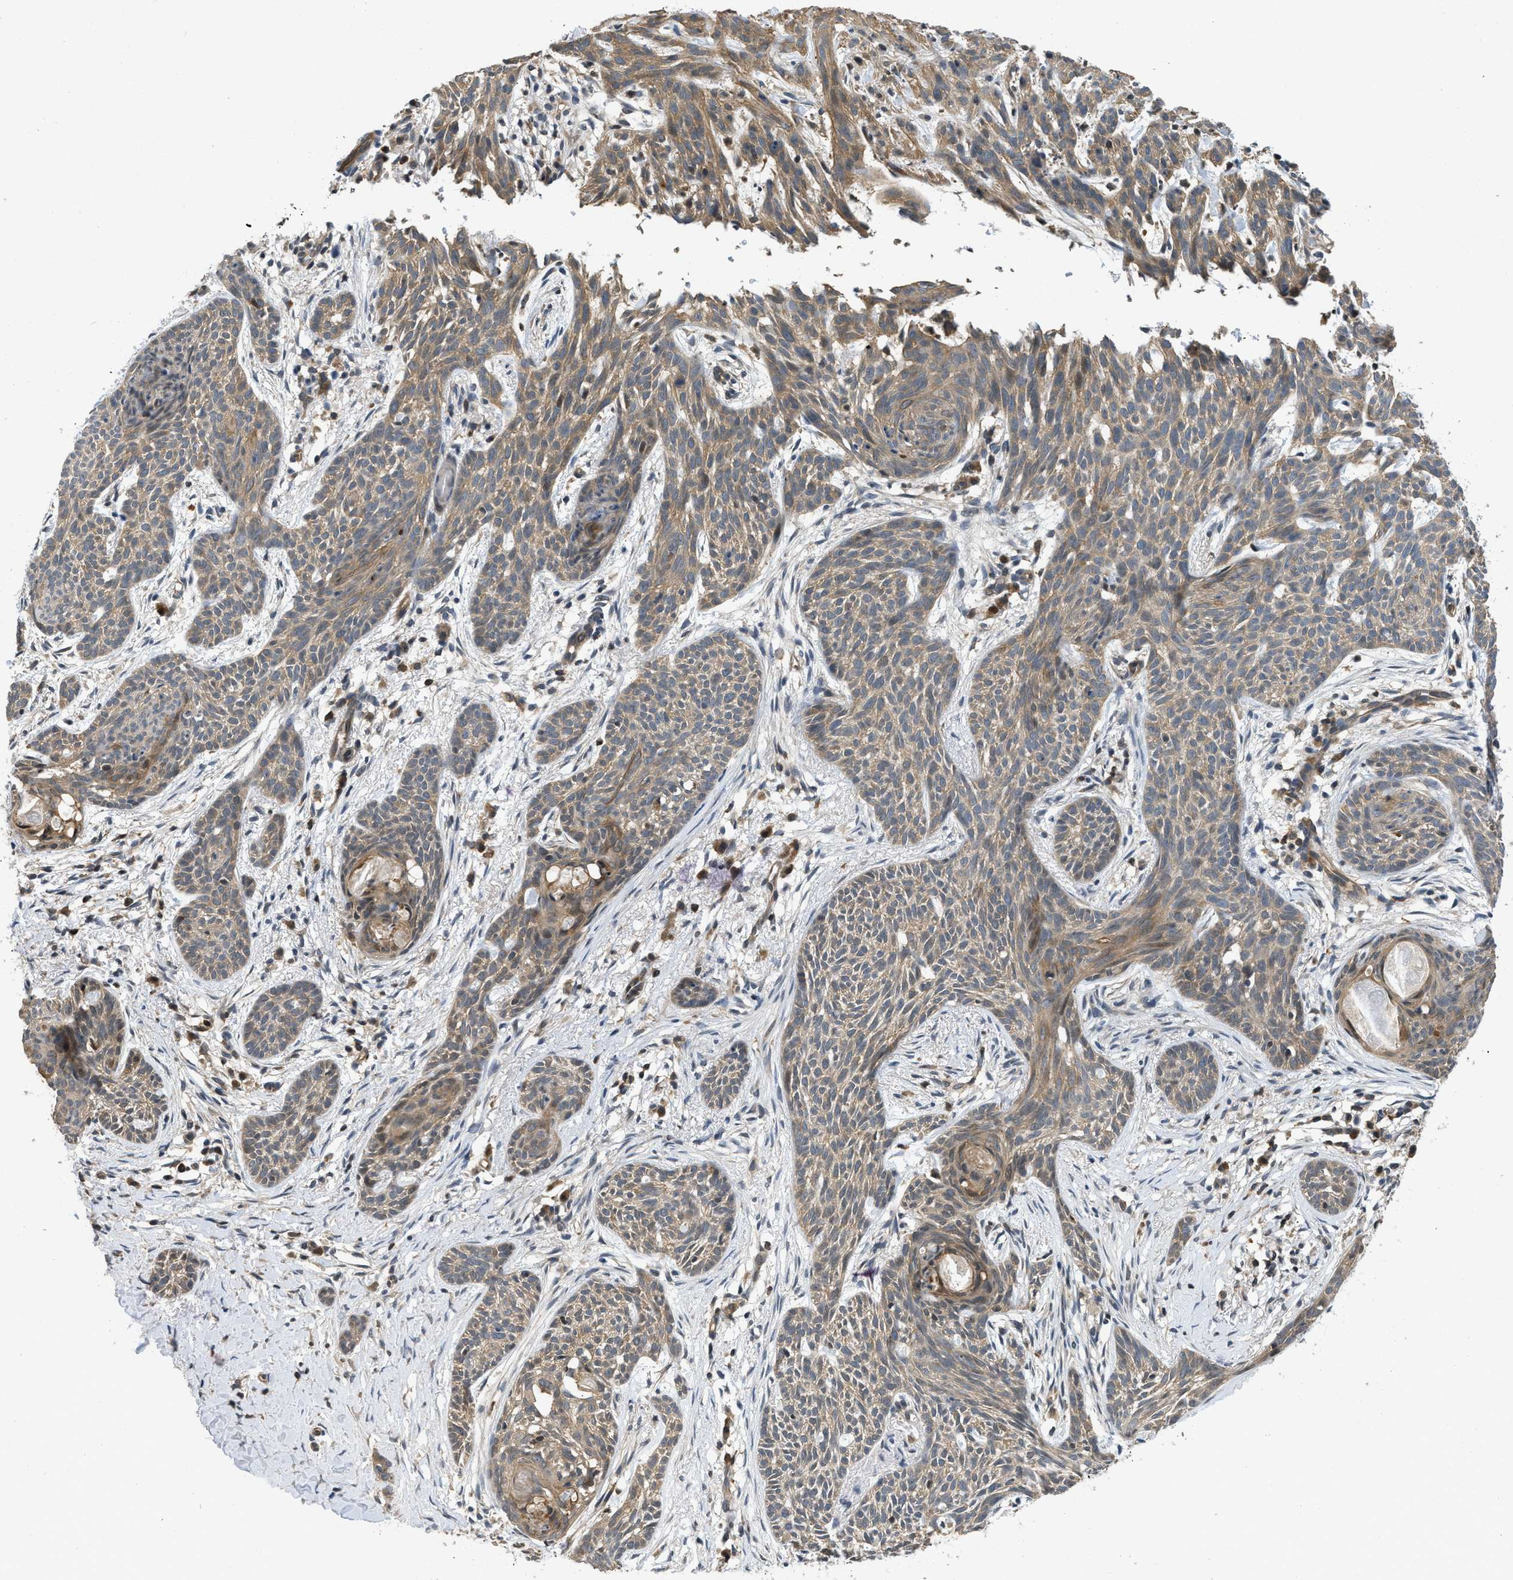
{"staining": {"intensity": "weak", "quantity": ">75%", "location": "cytoplasmic/membranous"}, "tissue": "skin cancer", "cell_type": "Tumor cells", "image_type": "cancer", "snomed": [{"axis": "morphology", "description": "Basal cell carcinoma"}, {"axis": "topography", "description": "Skin"}], "caption": "Immunohistochemistry (IHC) image of neoplastic tissue: basal cell carcinoma (skin) stained using IHC displays low levels of weak protein expression localized specifically in the cytoplasmic/membranous of tumor cells, appearing as a cytoplasmic/membranous brown color.", "gene": "TES", "patient": {"sex": "female", "age": 59}}